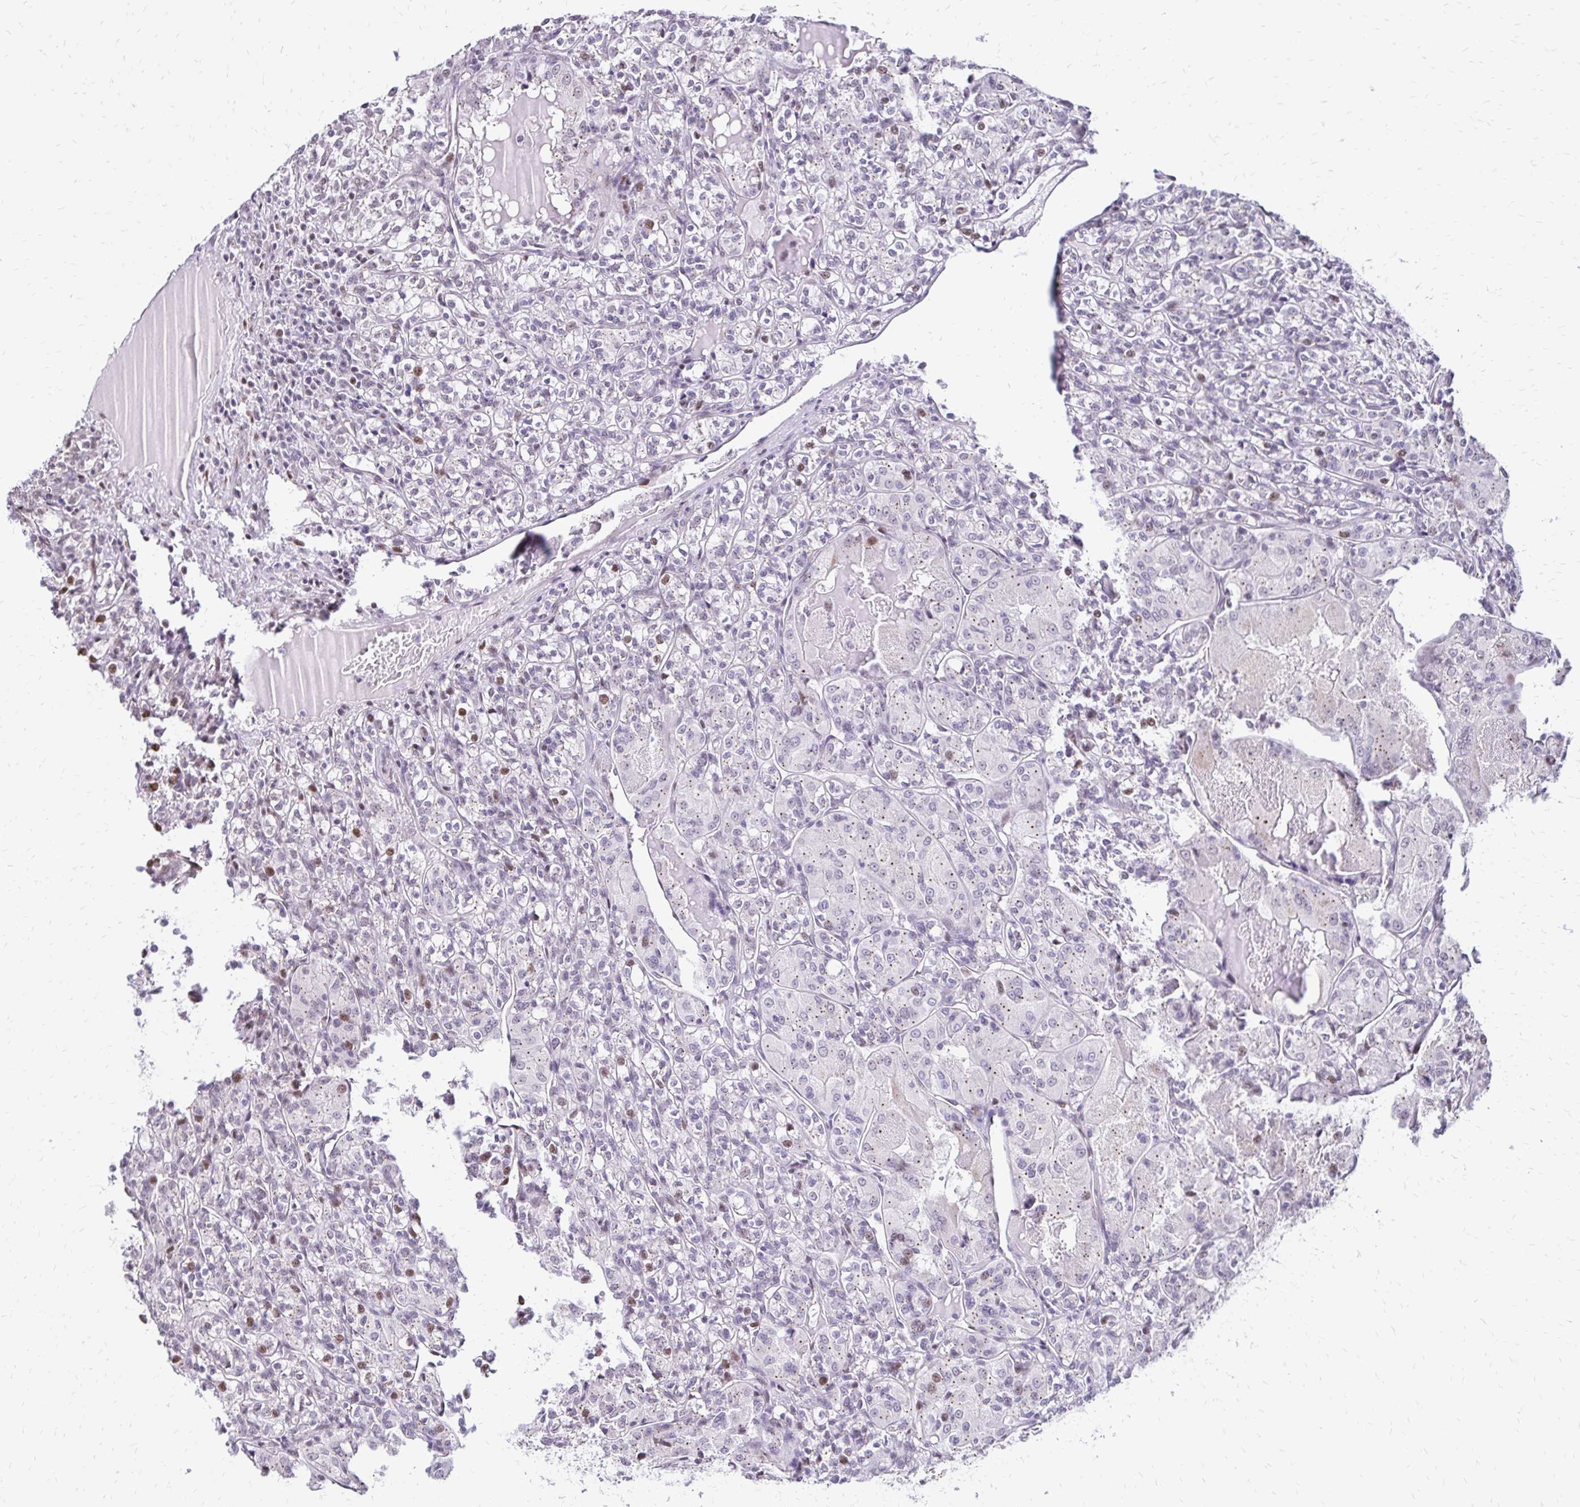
{"staining": {"intensity": "weak", "quantity": "25%-75%", "location": "cytoplasmic/membranous"}, "tissue": "renal cancer", "cell_type": "Tumor cells", "image_type": "cancer", "snomed": [{"axis": "morphology", "description": "Adenocarcinoma, NOS"}, {"axis": "topography", "description": "Kidney"}], "caption": "Weak cytoplasmic/membranous staining for a protein is seen in approximately 25%-75% of tumor cells of renal cancer using immunohistochemistry.", "gene": "TOB1", "patient": {"sex": "male", "age": 36}}